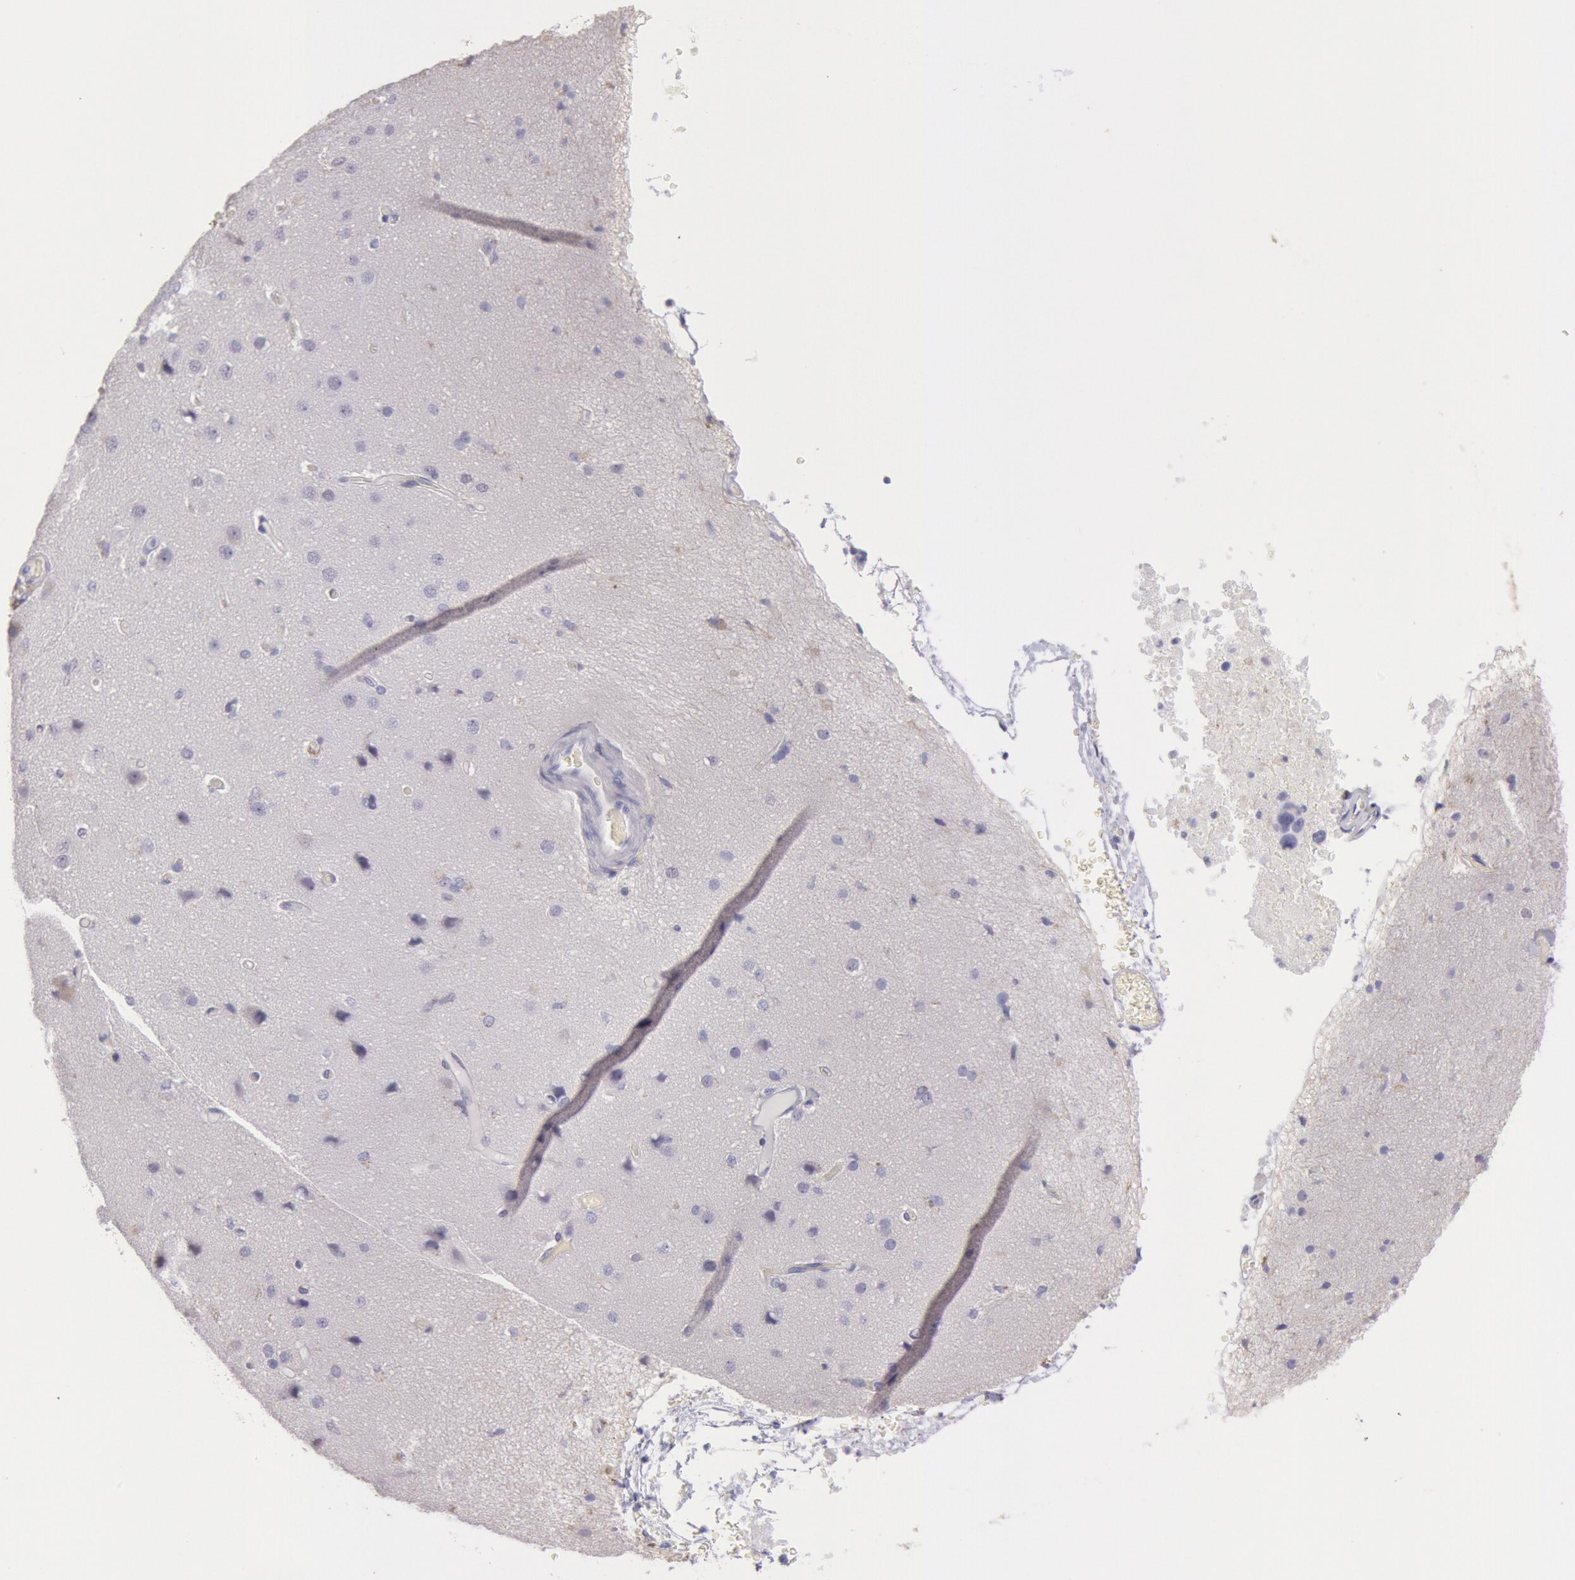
{"staining": {"intensity": "weak", "quantity": "25%-75%", "location": "cytoplasmic/membranous"}, "tissue": "cerebral cortex", "cell_type": "Endothelial cells", "image_type": "normal", "snomed": [{"axis": "morphology", "description": "Normal tissue, NOS"}, {"axis": "morphology", "description": "Glioma, malignant, High grade"}, {"axis": "topography", "description": "Cerebral cortex"}], "caption": "A photomicrograph of human cerebral cortex stained for a protein shows weak cytoplasmic/membranous brown staining in endothelial cells. The staining was performed using DAB (3,3'-diaminobenzidine) to visualize the protein expression in brown, while the nuclei were stained in blue with hematoxylin (Magnification: 20x).", "gene": "FRMD6", "patient": {"sex": "male", "age": 77}}